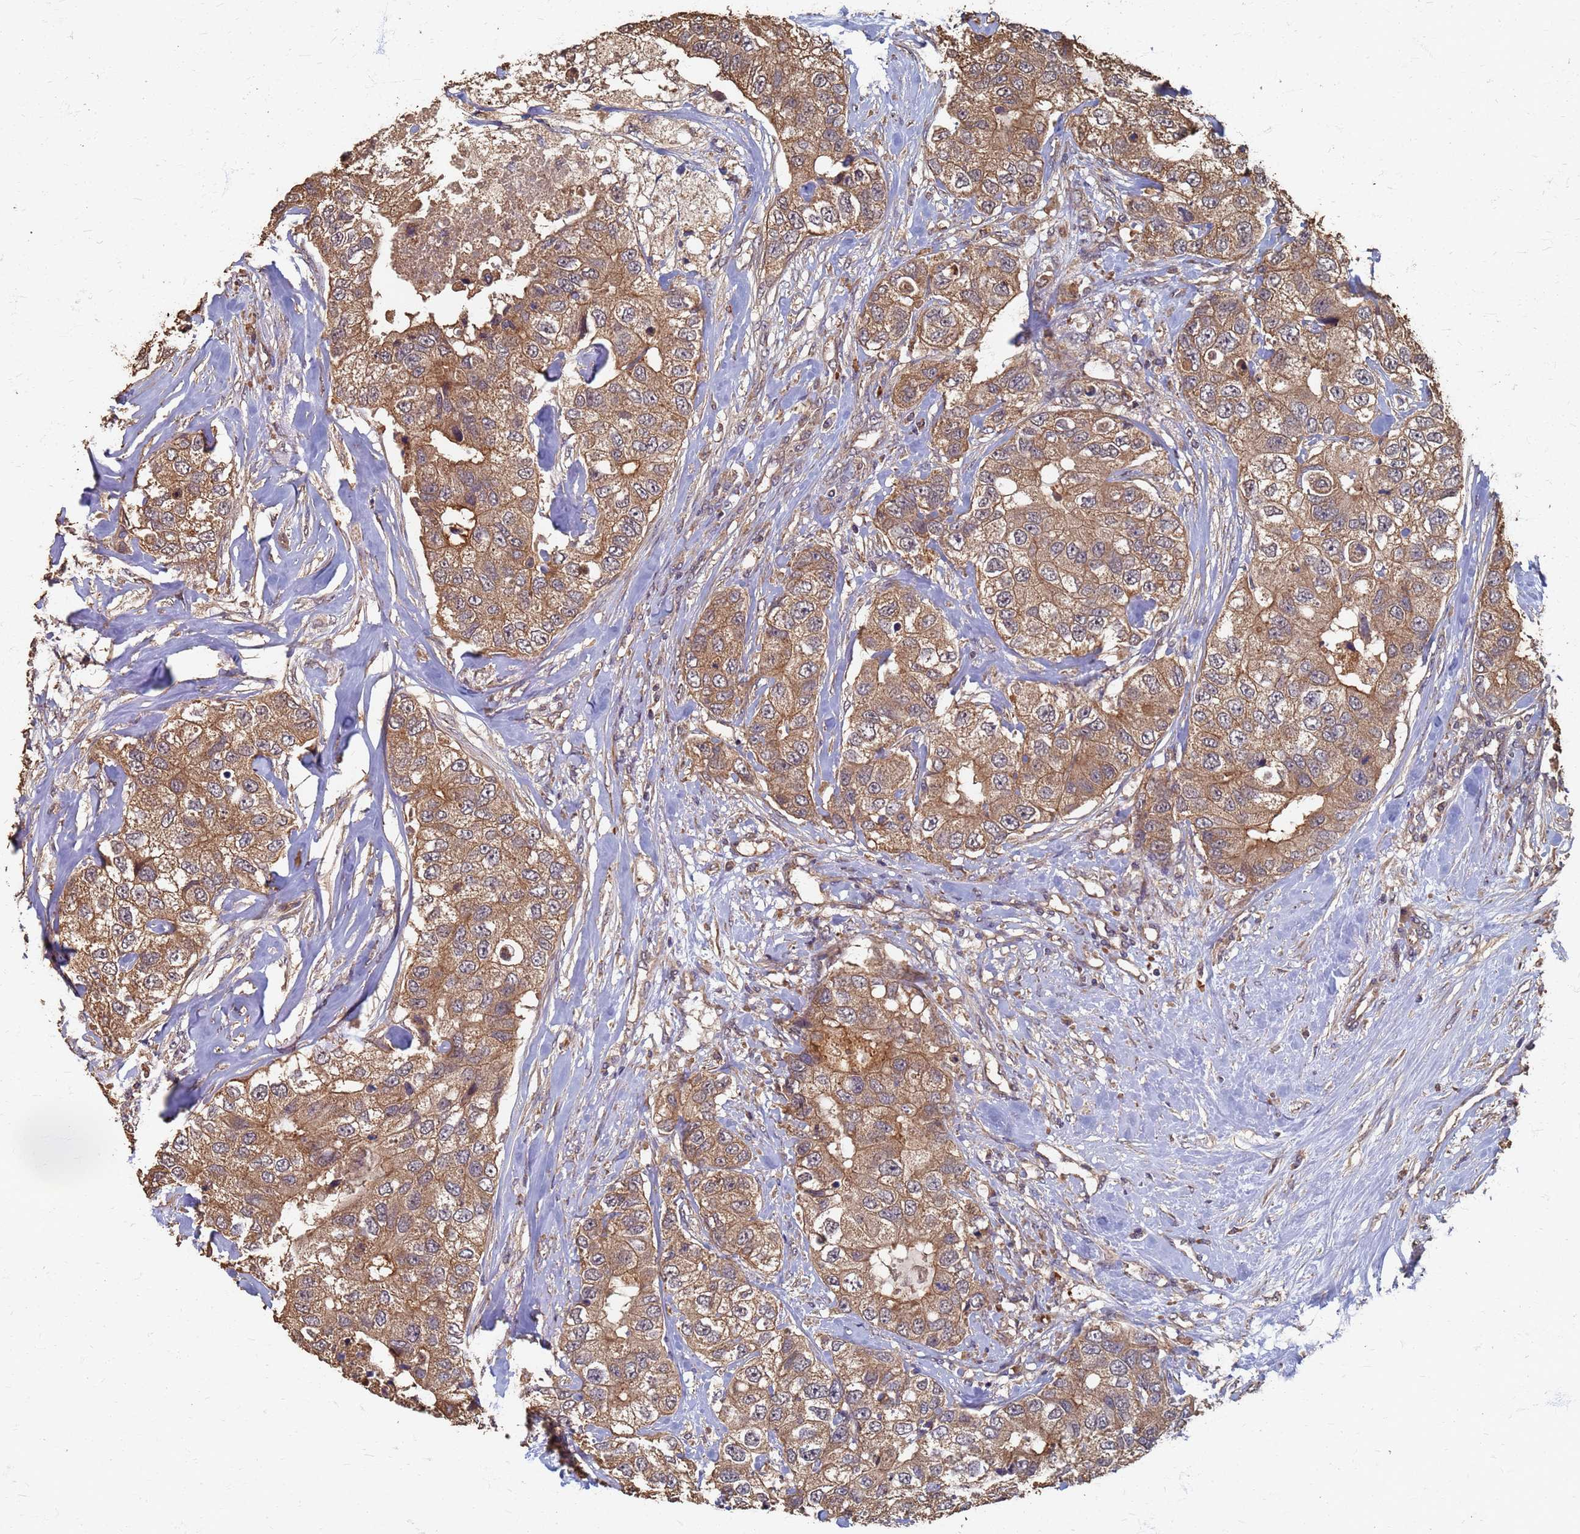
{"staining": {"intensity": "moderate", "quantity": ">75%", "location": "cytoplasmic/membranous"}, "tissue": "breast cancer", "cell_type": "Tumor cells", "image_type": "cancer", "snomed": [{"axis": "morphology", "description": "Duct carcinoma"}, {"axis": "topography", "description": "Breast"}], "caption": "Intraductal carcinoma (breast) stained with DAB (3,3'-diaminobenzidine) immunohistochemistry demonstrates medium levels of moderate cytoplasmic/membranous expression in about >75% of tumor cells. Using DAB (3,3'-diaminobenzidine) (brown) and hematoxylin (blue) stains, captured at high magnification using brightfield microscopy.", "gene": "DPH5", "patient": {"sex": "female", "age": 62}}